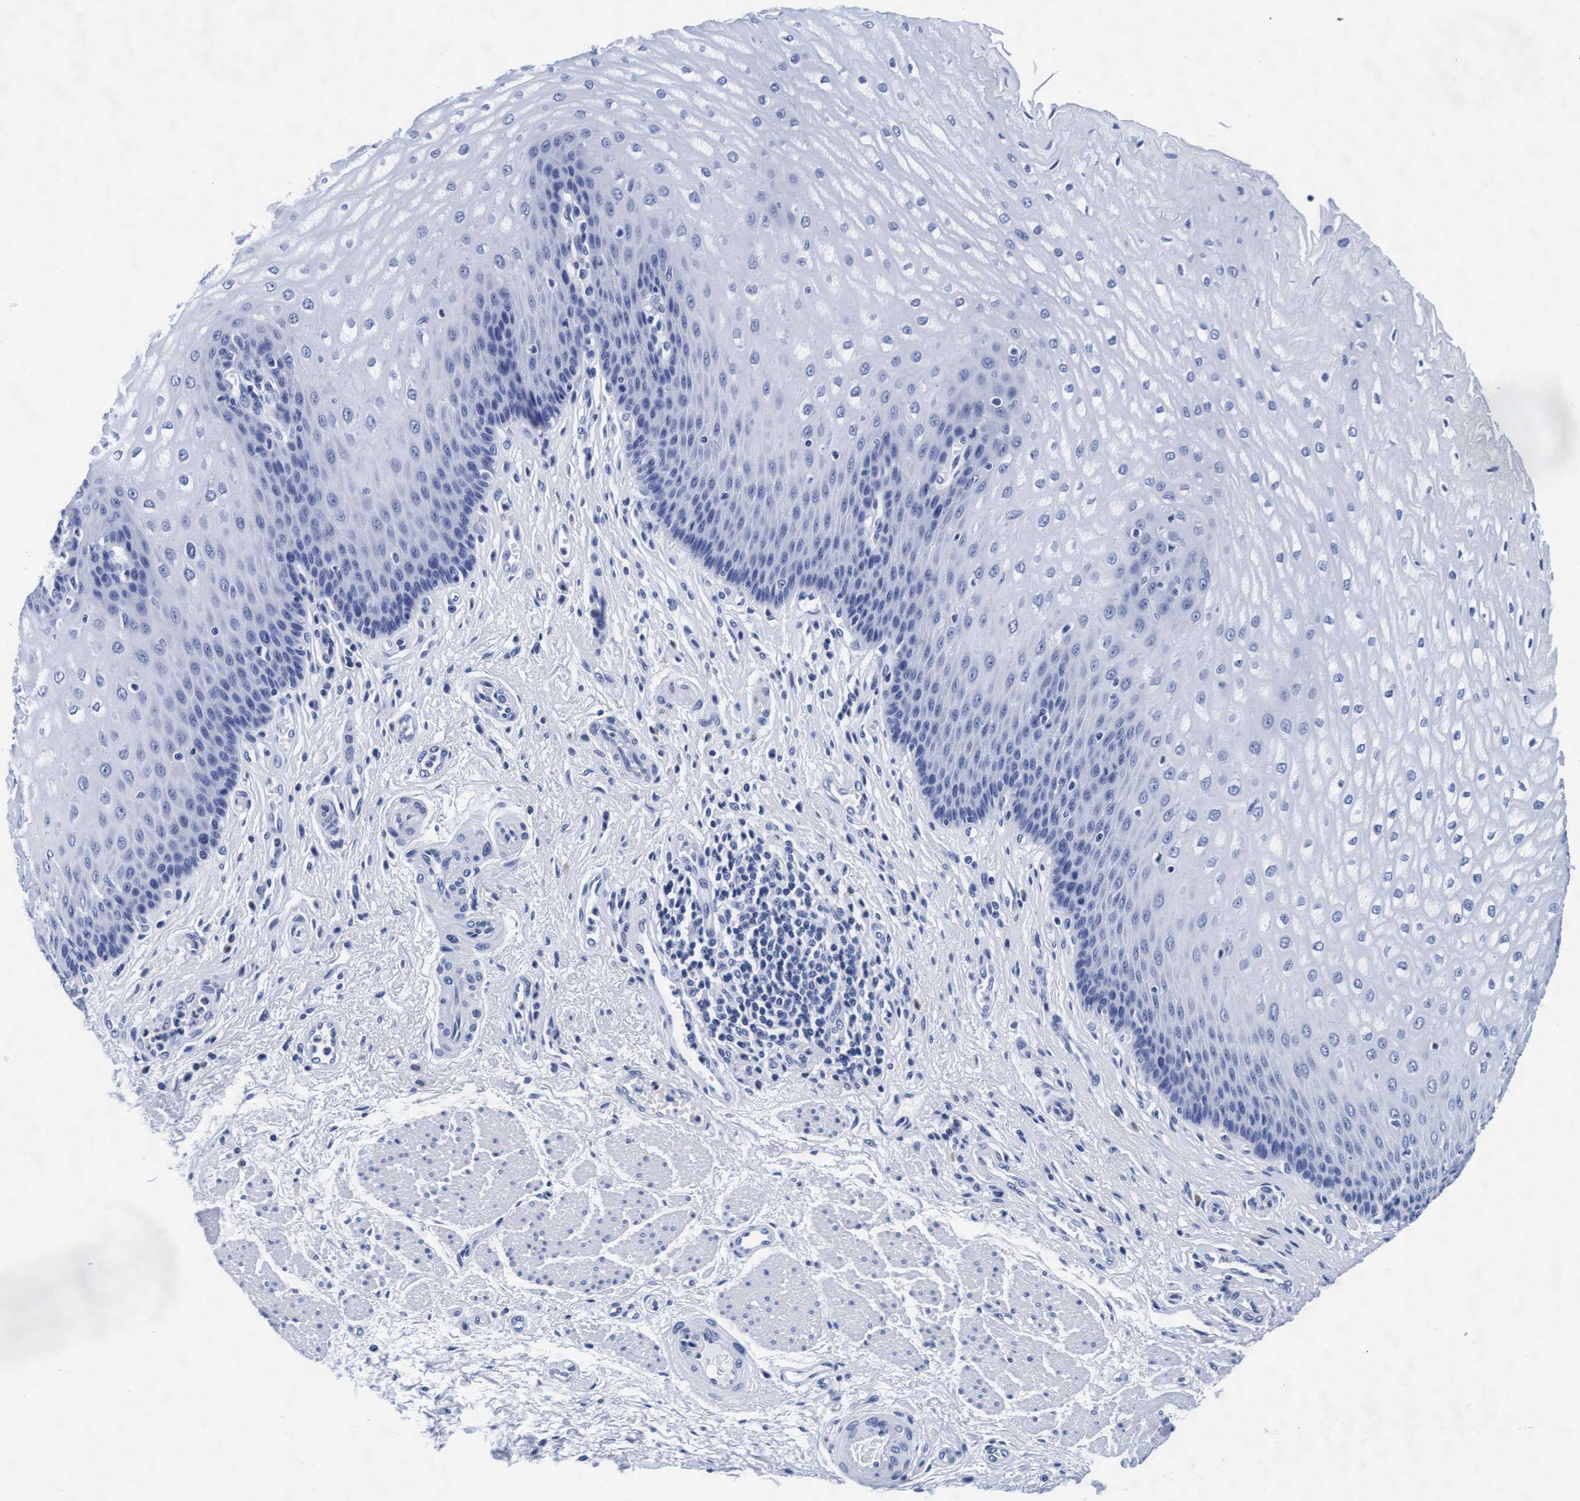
{"staining": {"intensity": "negative", "quantity": "none", "location": "none"}, "tissue": "esophagus", "cell_type": "Squamous epithelial cells", "image_type": "normal", "snomed": [{"axis": "morphology", "description": "Normal tissue, NOS"}, {"axis": "topography", "description": "Esophagus"}], "caption": "Micrograph shows no protein staining in squamous epithelial cells of normal esophagus.", "gene": "ARSG", "patient": {"sex": "male", "age": 54}}